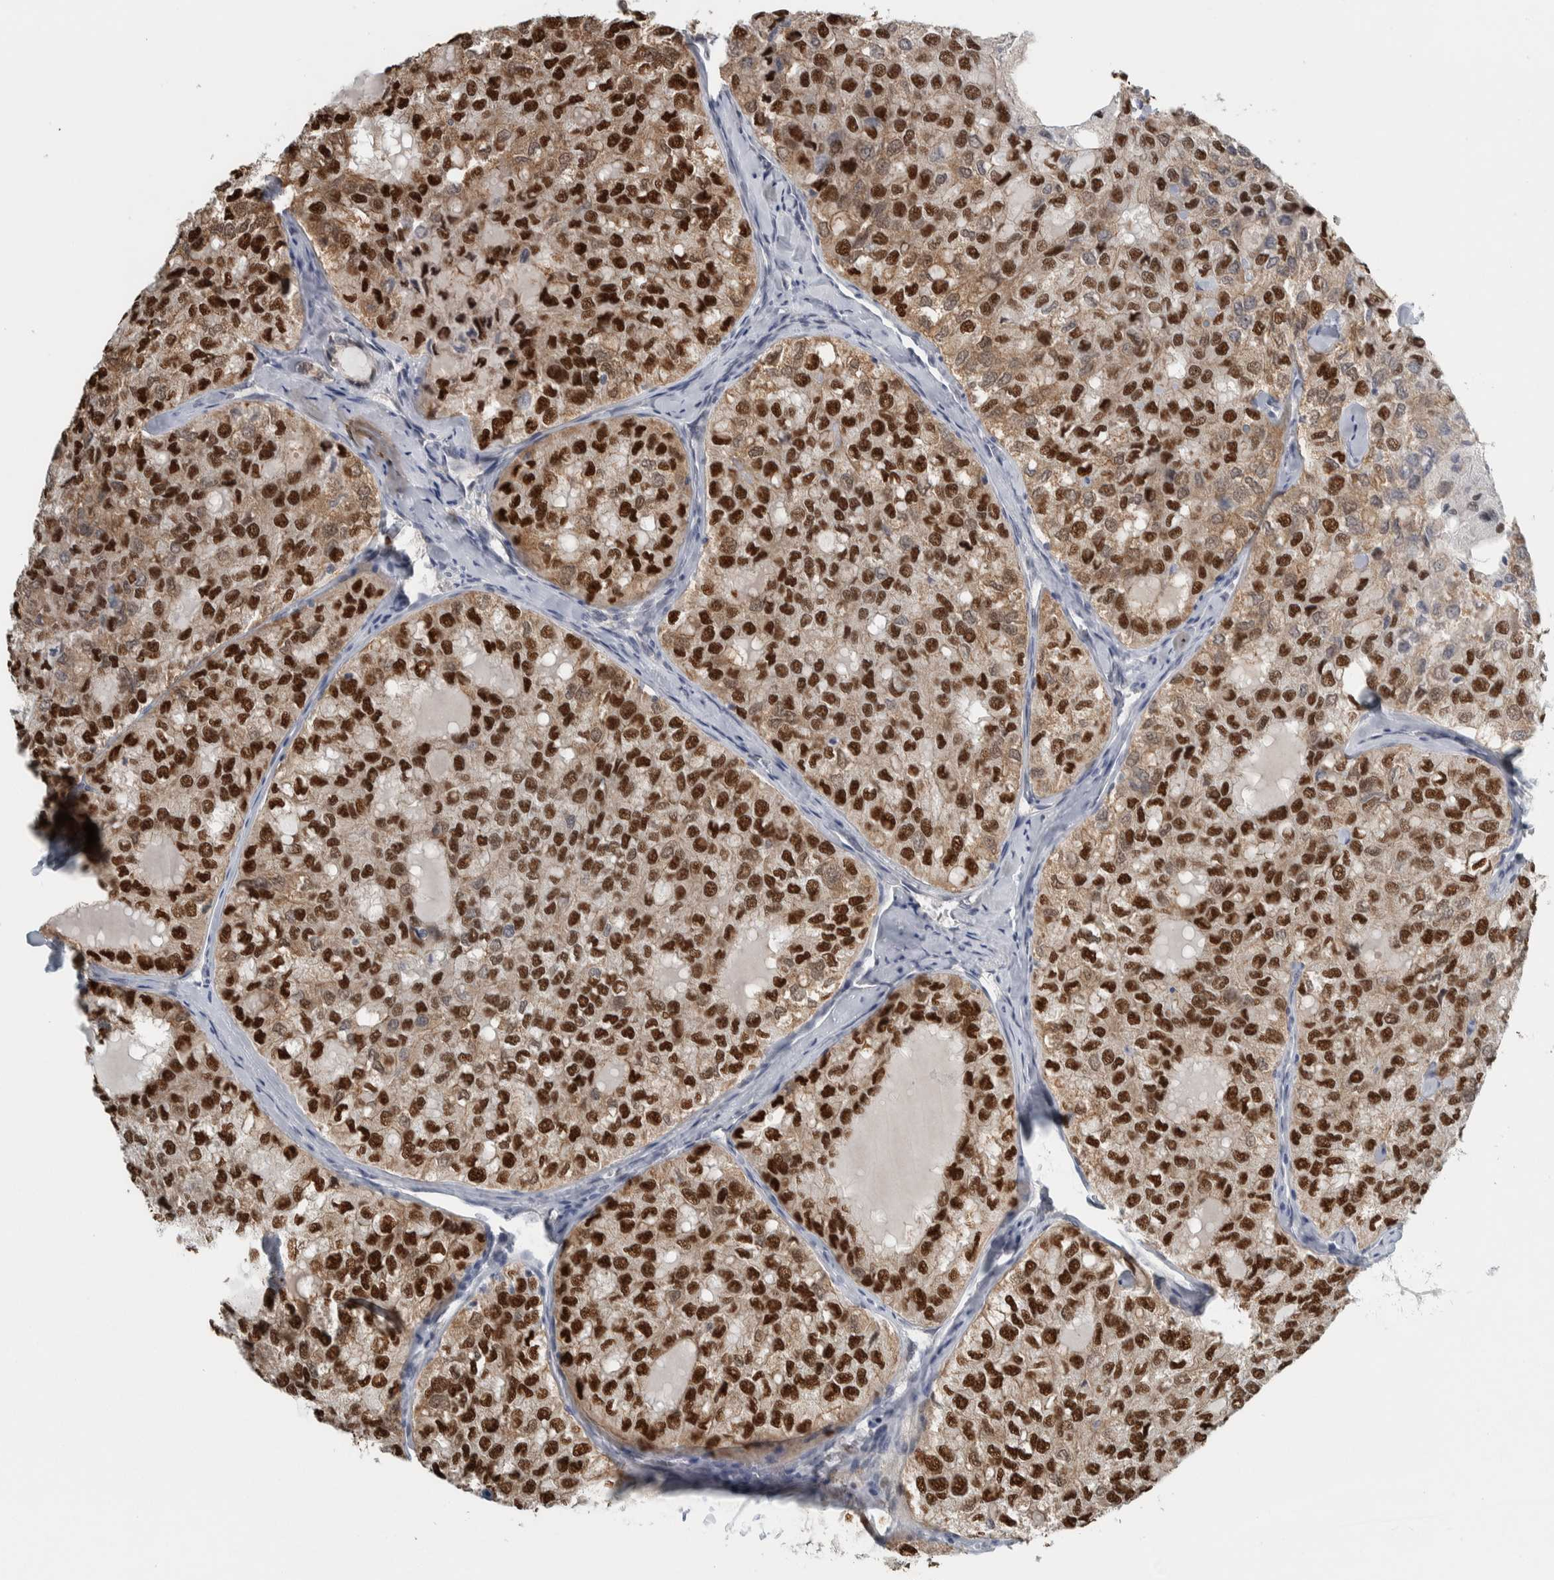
{"staining": {"intensity": "strong", "quantity": ">75%", "location": "cytoplasmic/membranous,nuclear"}, "tissue": "thyroid cancer", "cell_type": "Tumor cells", "image_type": "cancer", "snomed": [{"axis": "morphology", "description": "Follicular adenoma carcinoma, NOS"}, {"axis": "topography", "description": "Thyroid gland"}], "caption": "Immunohistochemistry (IHC) image of human thyroid cancer (follicular adenoma carcinoma) stained for a protein (brown), which demonstrates high levels of strong cytoplasmic/membranous and nuclear staining in approximately >75% of tumor cells.", "gene": "ADPRM", "patient": {"sex": "male", "age": 75}}